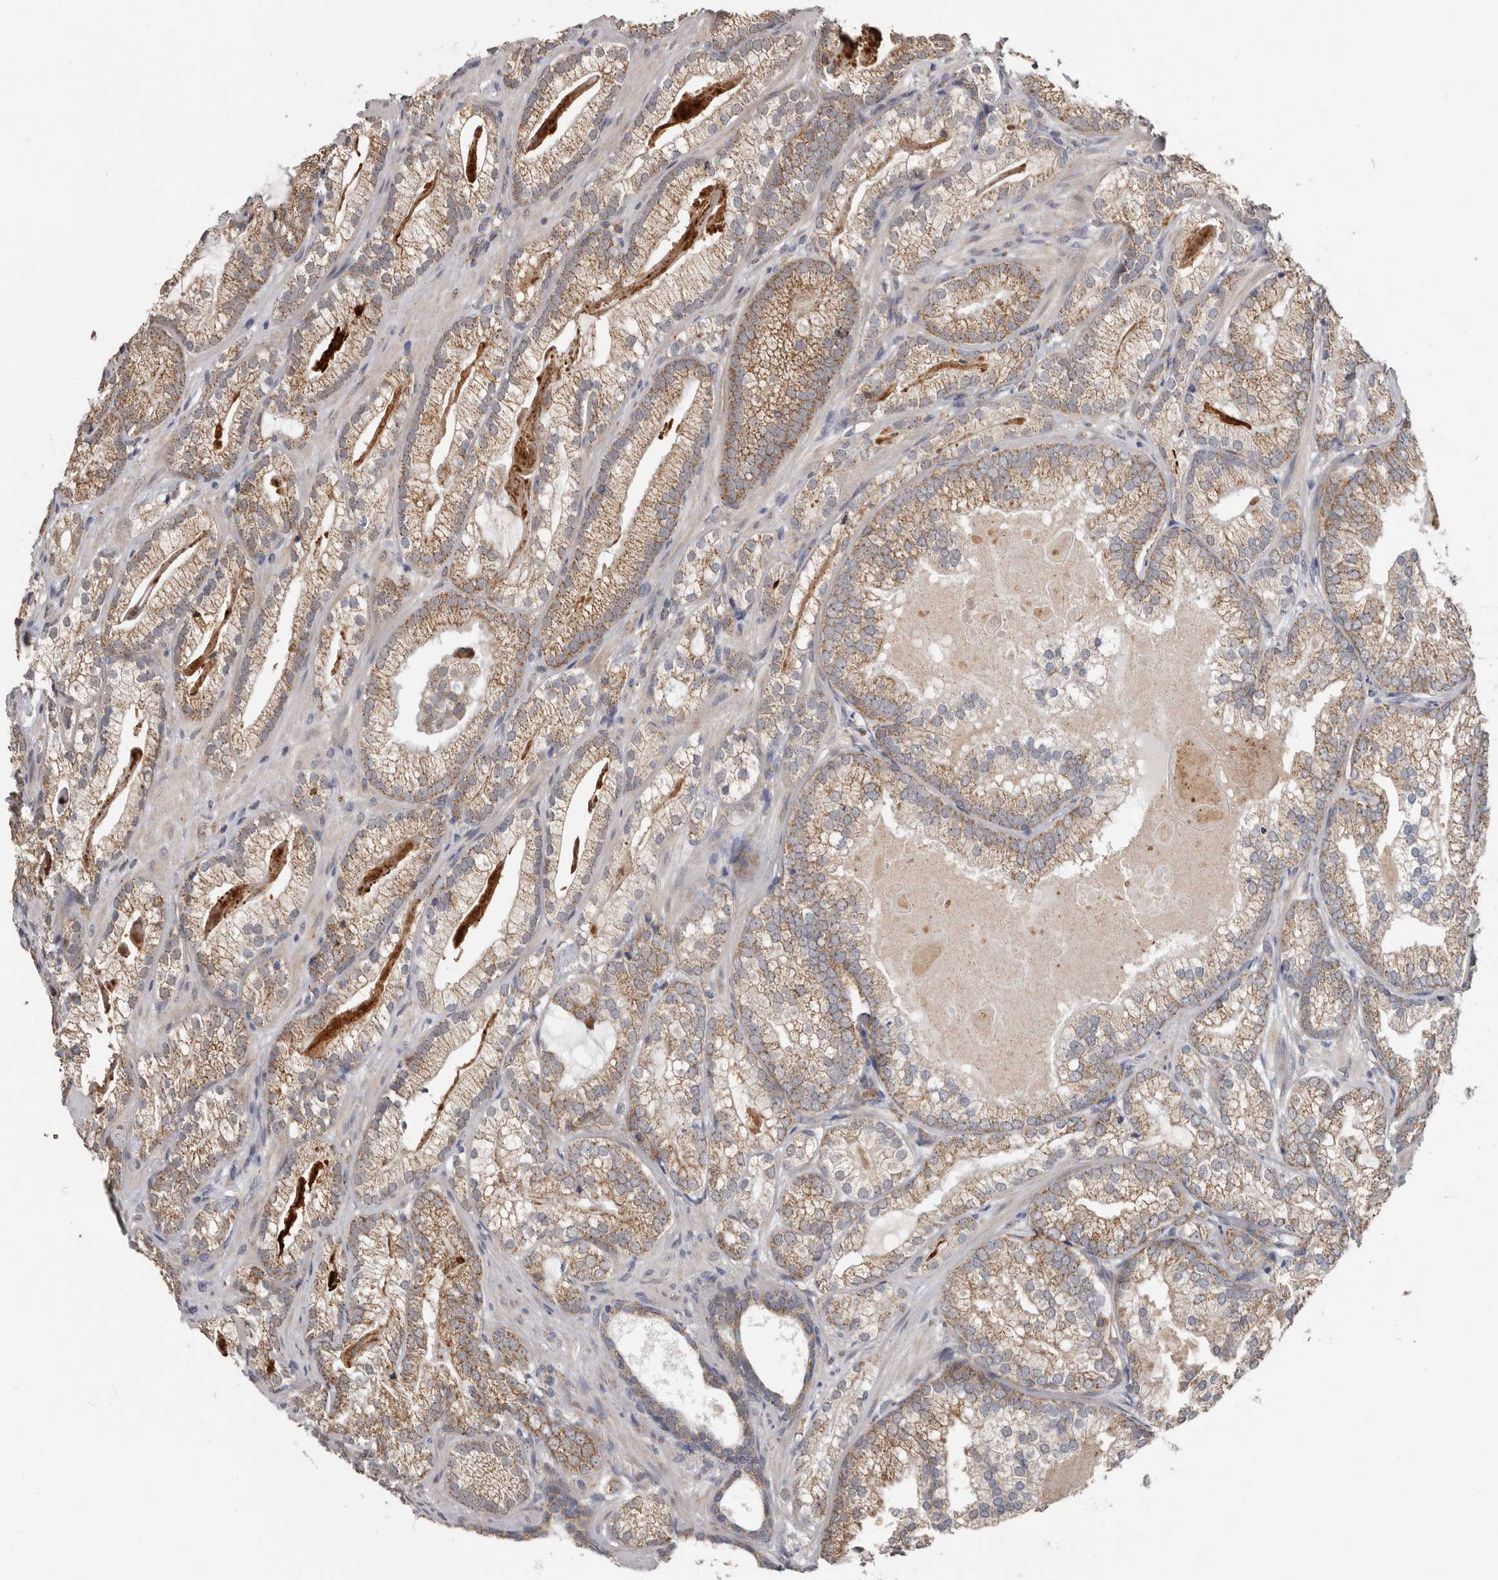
{"staining": {"intensity": "moderate", "quantity": ">75%", "location": "cytoplasmic/membranous"}, "tissue": "prostate cancer", "cell_type": "Tumor cells", "image_type": "cancer", "snomed": [{"axis": "morphology", "description": "Adenocarcinoma, Low grade"}, {"axis": "topography", "description": "Prostate"}], "caption": "Tumor cells exhibit medium levels of moderate cytoplasmic/membranous positivity in about >75% of cells in human prostate cancer (low-grade adenocarcinoma). The protein of interest is stained brown, and the nuclei are stained in blue (DAB (3,3'-diaminobenzidine) IHC with brightfield microscopy, high magnification).", "gene": "MRPL18", "patient": {"sex": "male", "age": 72}}